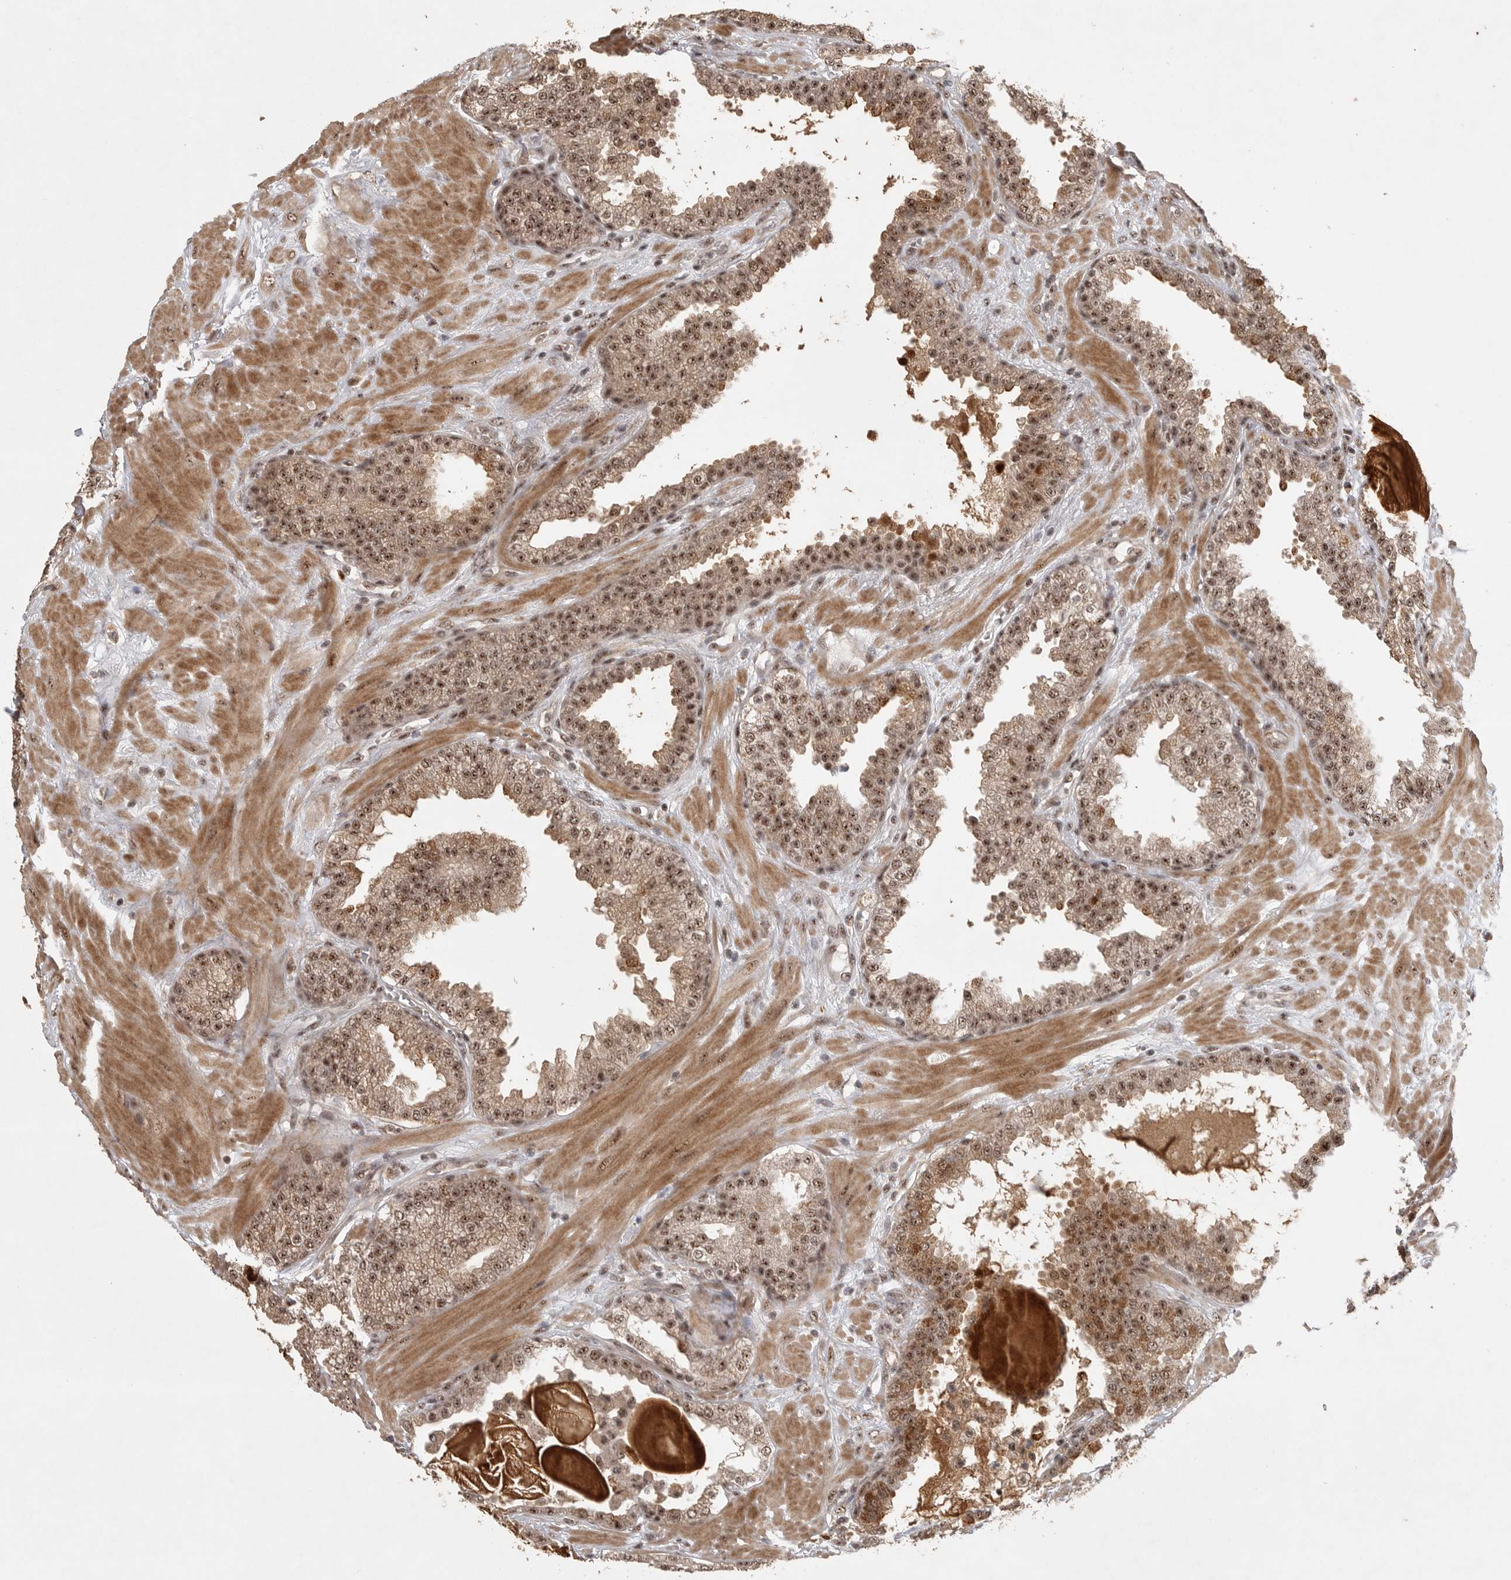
{"staining": {"intensity": "strong", "quantity": ">75%", "location": "cytoplasmic/membranous,nuclear"}, "tissue": "prostate", "cell_type": "Glandular cells", "image_type": "normal", "snomed": [{"axis": "morphology", "description": "Normal tissue, NOS"}, {"axis": "topography", "description": "Prostate"}], "caption": "Immunohistochemistry (IHC) staining of normal prostate, which reveals high levels of strong cytoplasmic/membranous,nuclear staining in approximately >75% of glandular cells indicating strong cytoplasmic/membranous,nuclear protein positivity. The staining was performed using DAB (brown) for protein detection and nuclei were counterstained in hematoxylin (blue).", "gene": "POMP", "patient": {"sex": "male", "age": 51}}